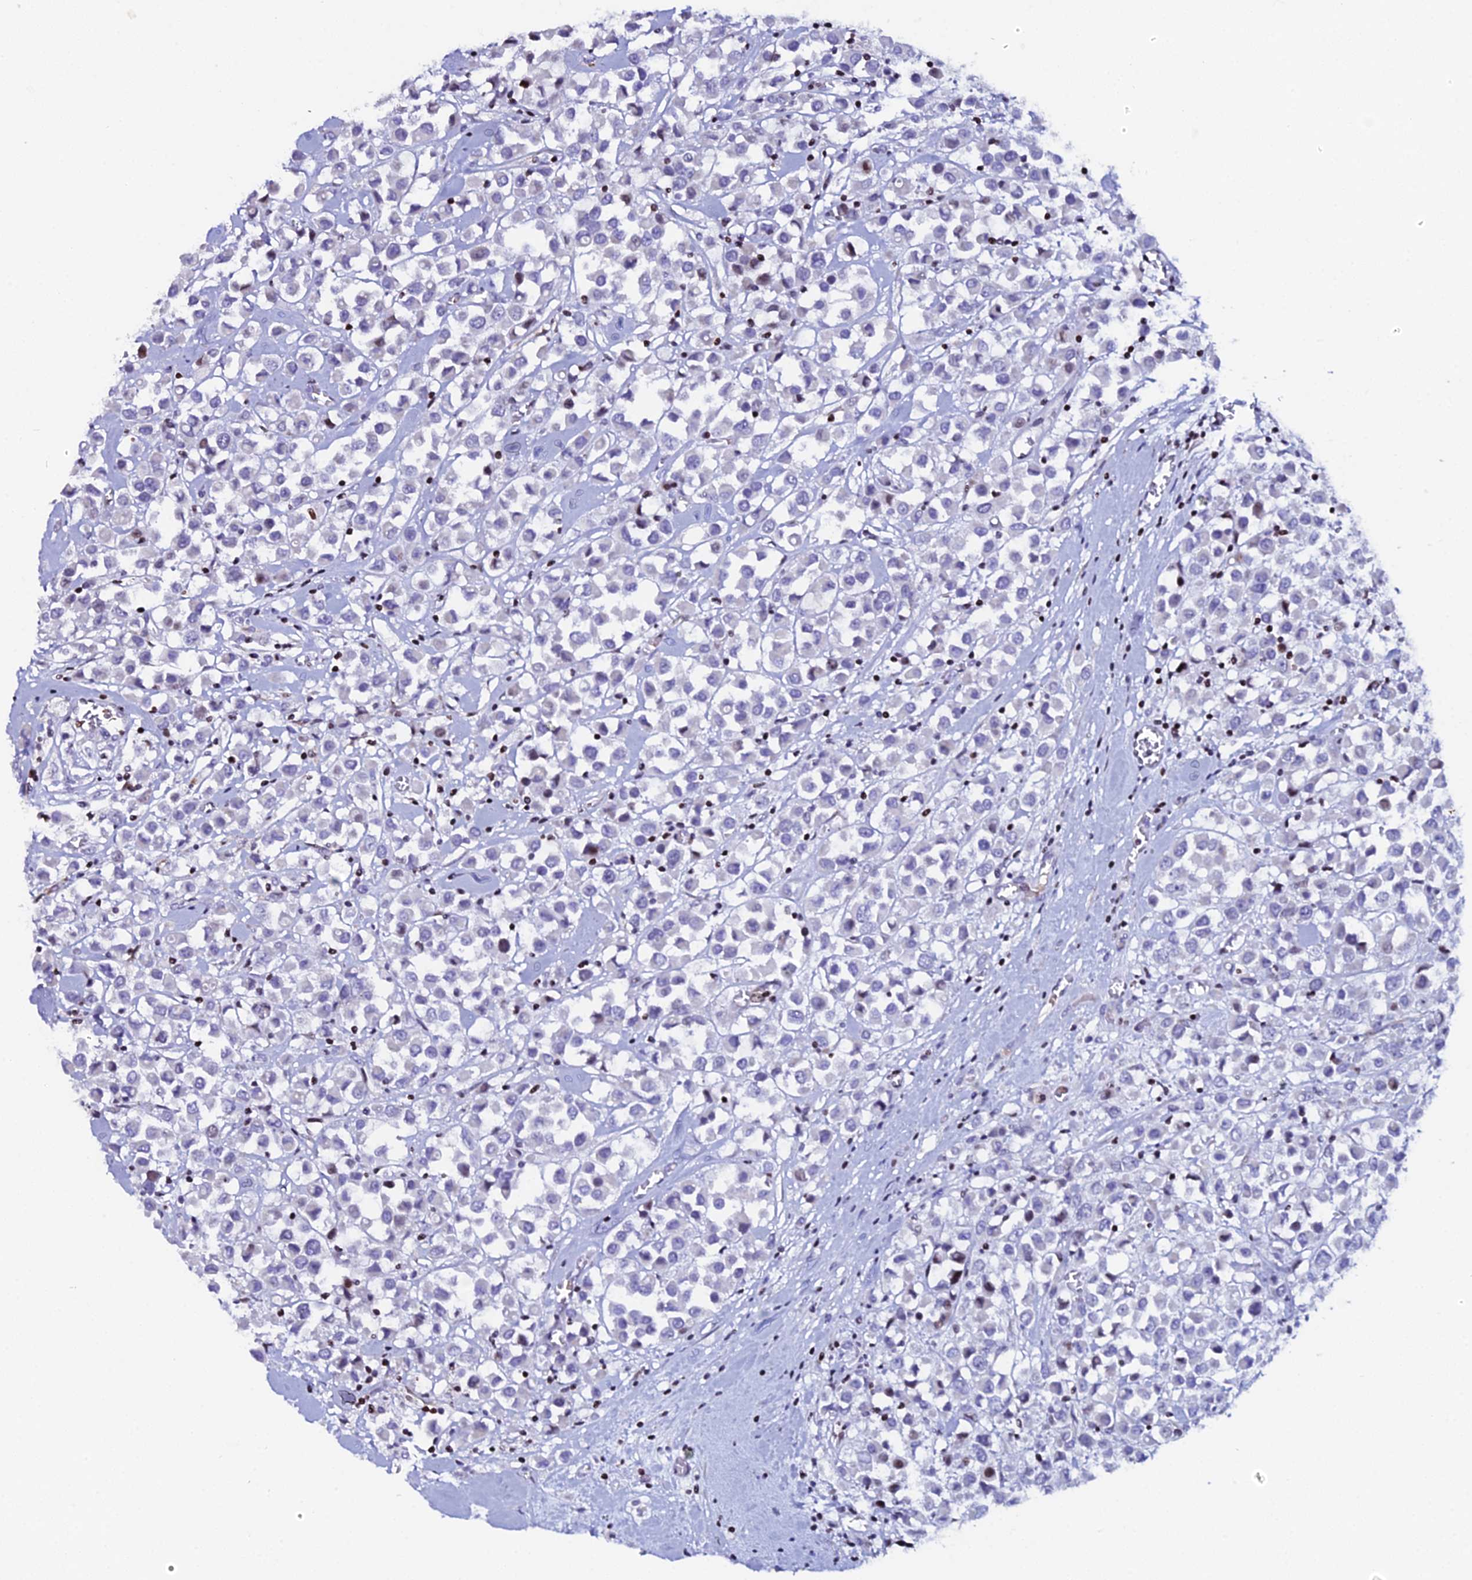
{"staining": {"intensity": "moderate", "quantity": "<25%", "location": "nuclear"}, "tissue": "breast cancer", "cell_type": "Tumor cells", "image_type": "cancer", "snomed": [{"axis": "morphology", "description": "Duct carcinoma"}, {"axis": "topography", "description": "Breast"}], "caption": "Immunohistochemistry photomicrograph of neoplastic tissue: breast cancer (infiltrating ductal carcinoma) stained using IHC shows low levels of moderate protein expression localized specifically in the nuclear of tumor cells, appearing as a nuclear brown color.", "gene": "MYNN", "patient": {"sex": "female", "age": 61}}